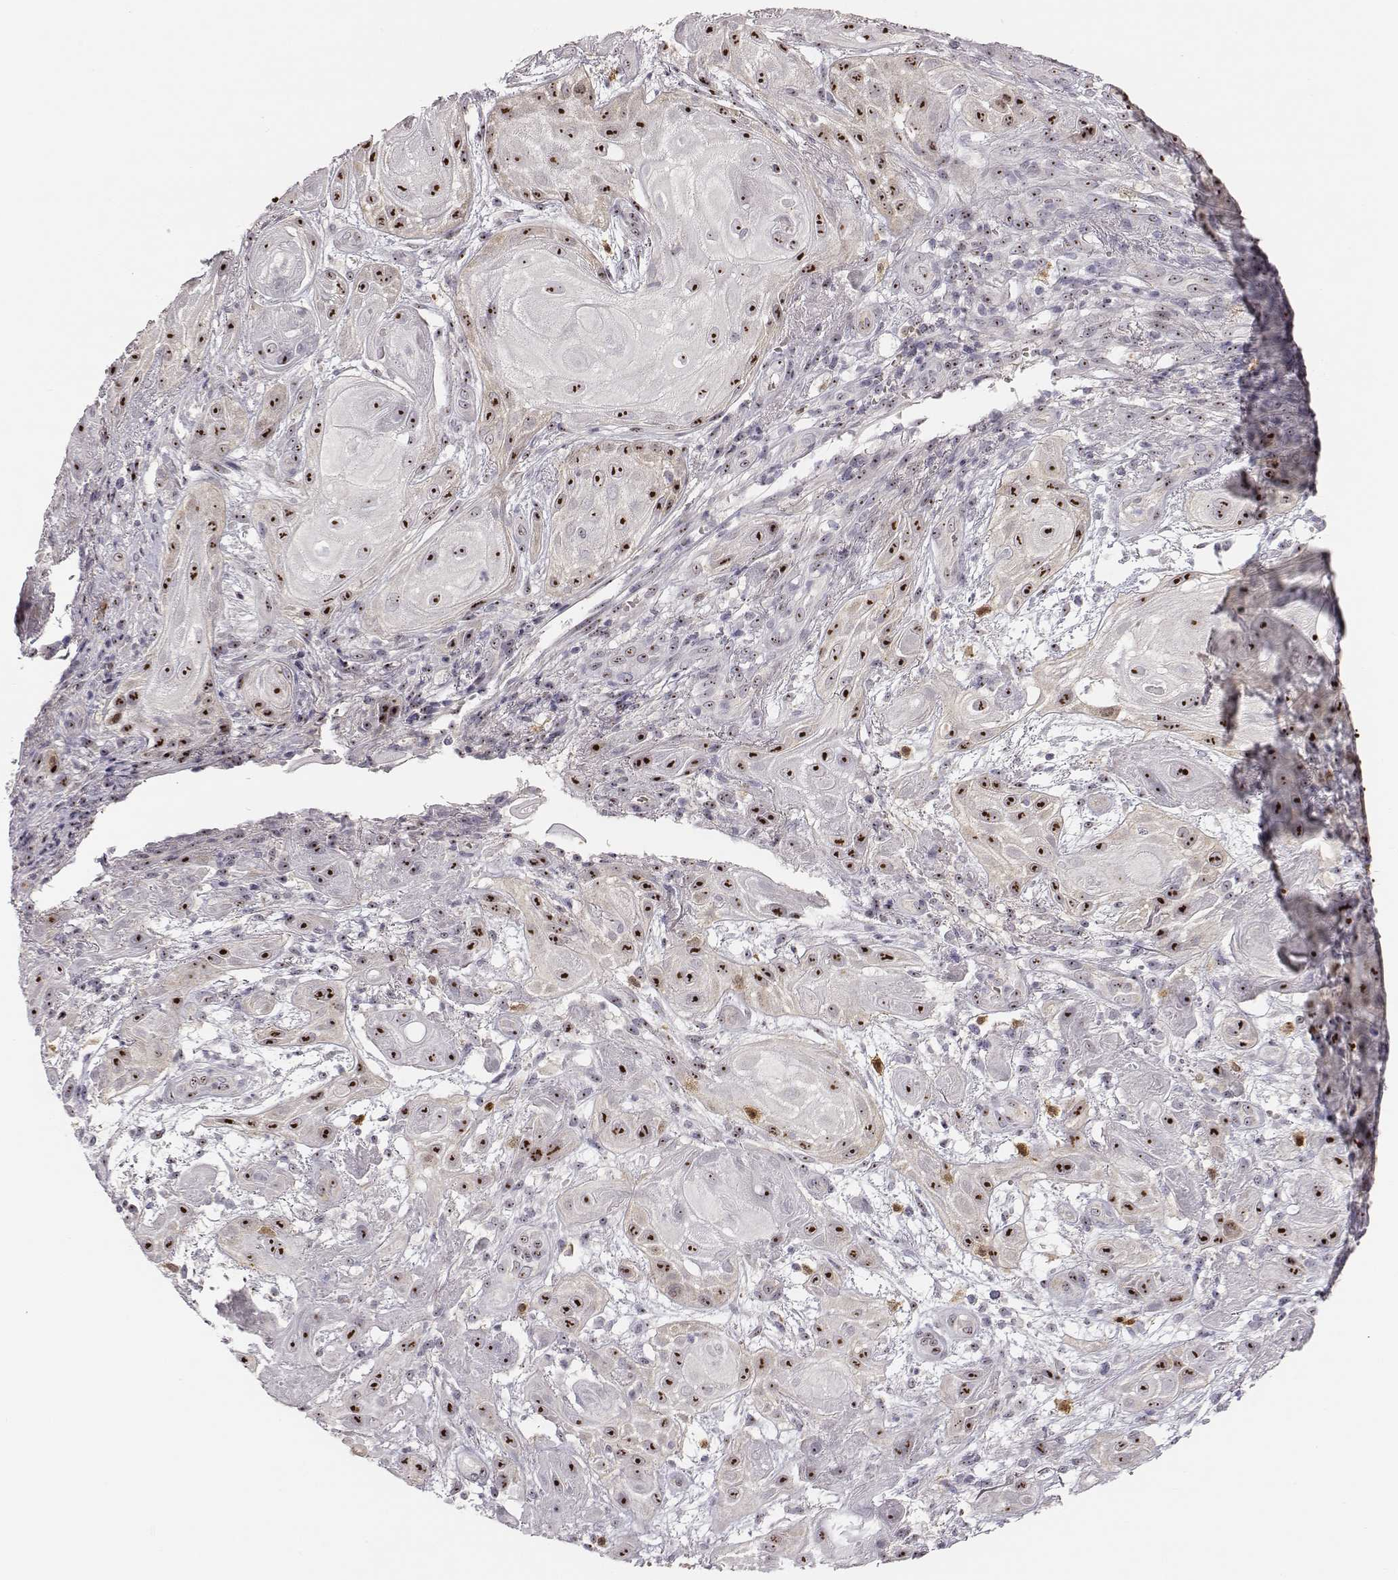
{"staining": {"intensity": "strong", "quantity": ">75%", "location": "nuclear"}, "tissue": "skin cancer", "cell_type": "Tumor cells", "image_type": "cancer", "snomed": [{"axis": "morphology", "description": "Squamous cell carcinoma, NOS"}, {"axis": "topography", "description": "Skin"}], "caption": "Squamous cell carcinoma (skin) stained for a protein displays strong nuclear positivity in tumor cells. (Brightfield microscopy of DAB IHC at high magnification).", "gene": "NIFK", "patient": {"sex": "male", "age": 62}}